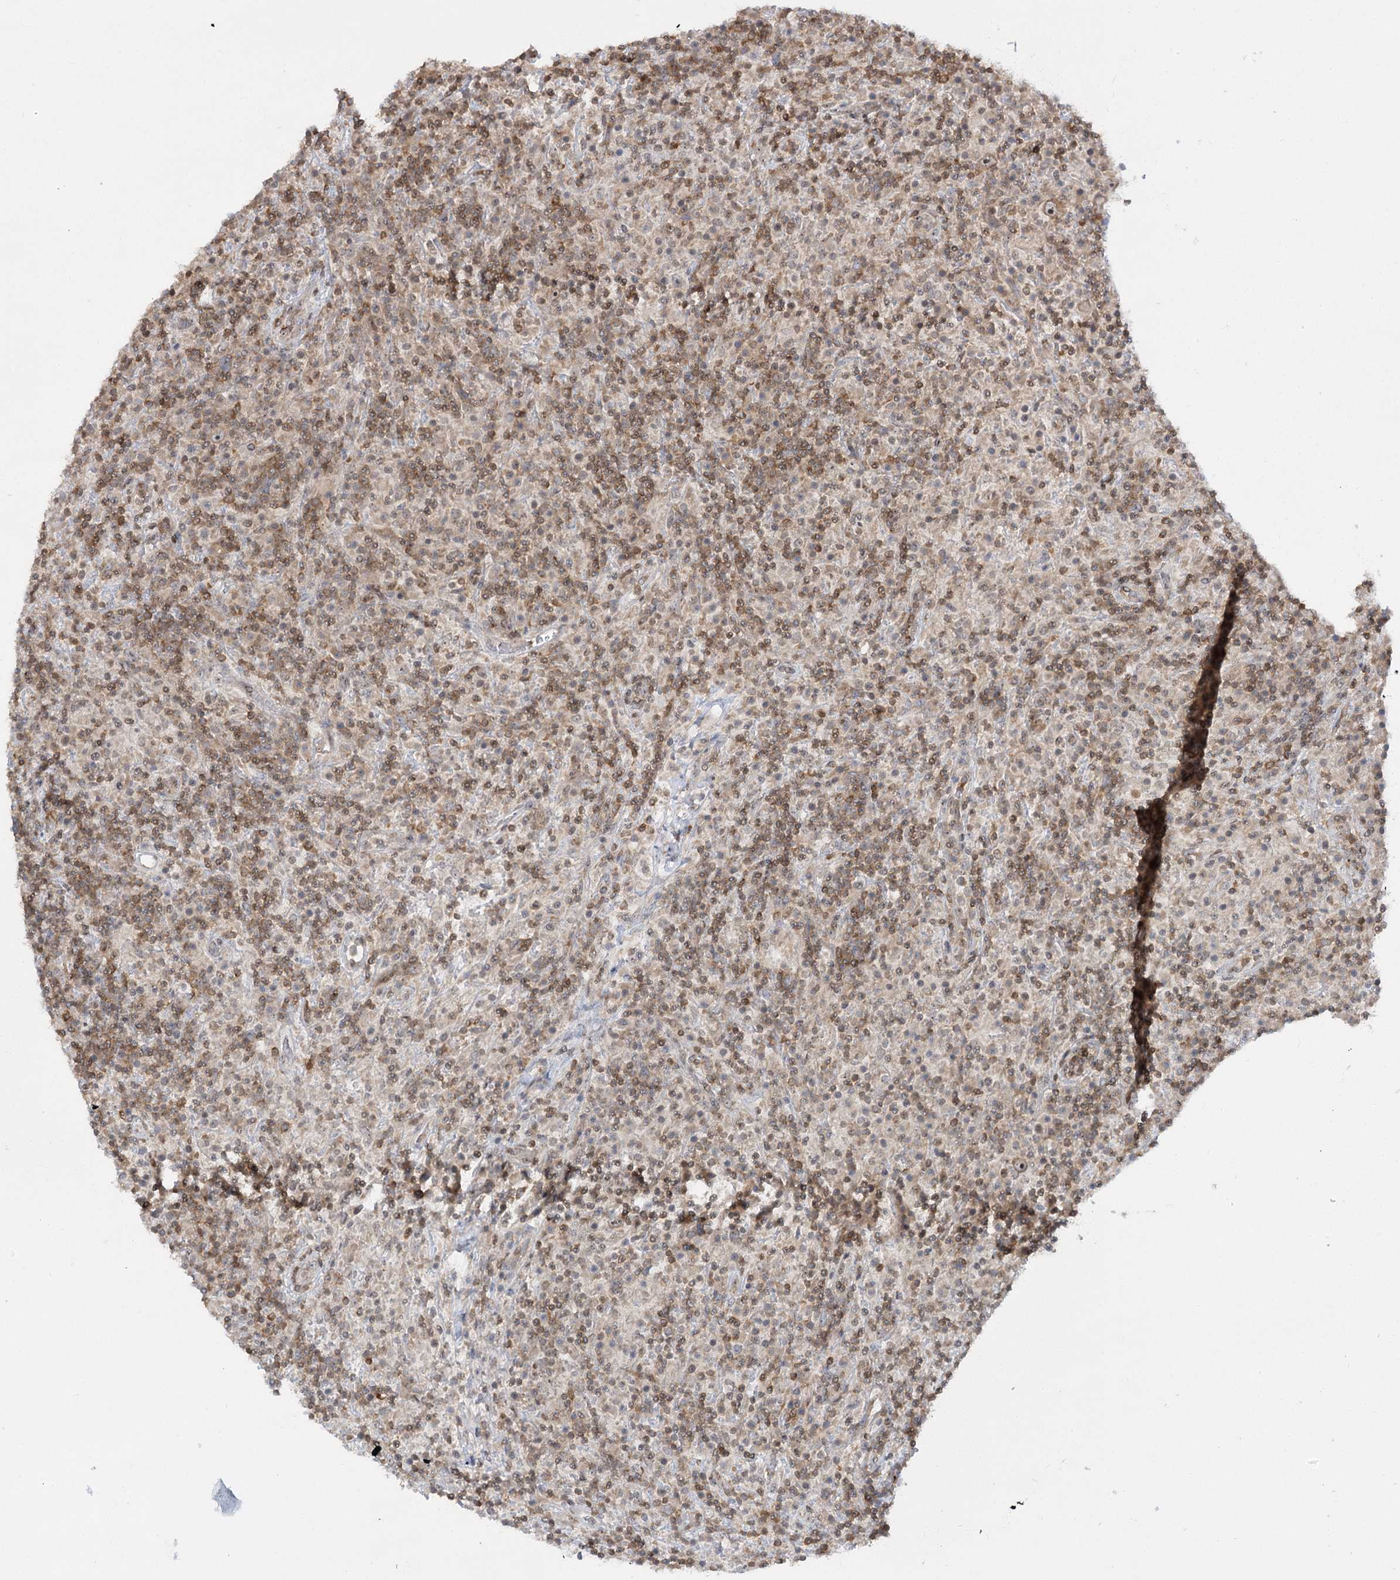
{"staining": {"intensity": "weak", "quantity": "<25%", "location": "cytoplasmic/membranous"}, "tissue": "lymphoma", "cell_type": "Tumor cells", "image_type": "cancer", "snomed": [{"axis": "morphology", "description": "Hodgkin's disease, NOS"}, {"axis": "topography", "description": "Lymph node"}], "caption": "Immunohistochemistry photomicrograph of neoplastic tissue: human lymphoma stained with DAB (3,3'-diaminobenzidine) shows no significant protein staining in tumor cells.", "gene": "SYTL1", "patient": {"sex": "male", "age": 70}}